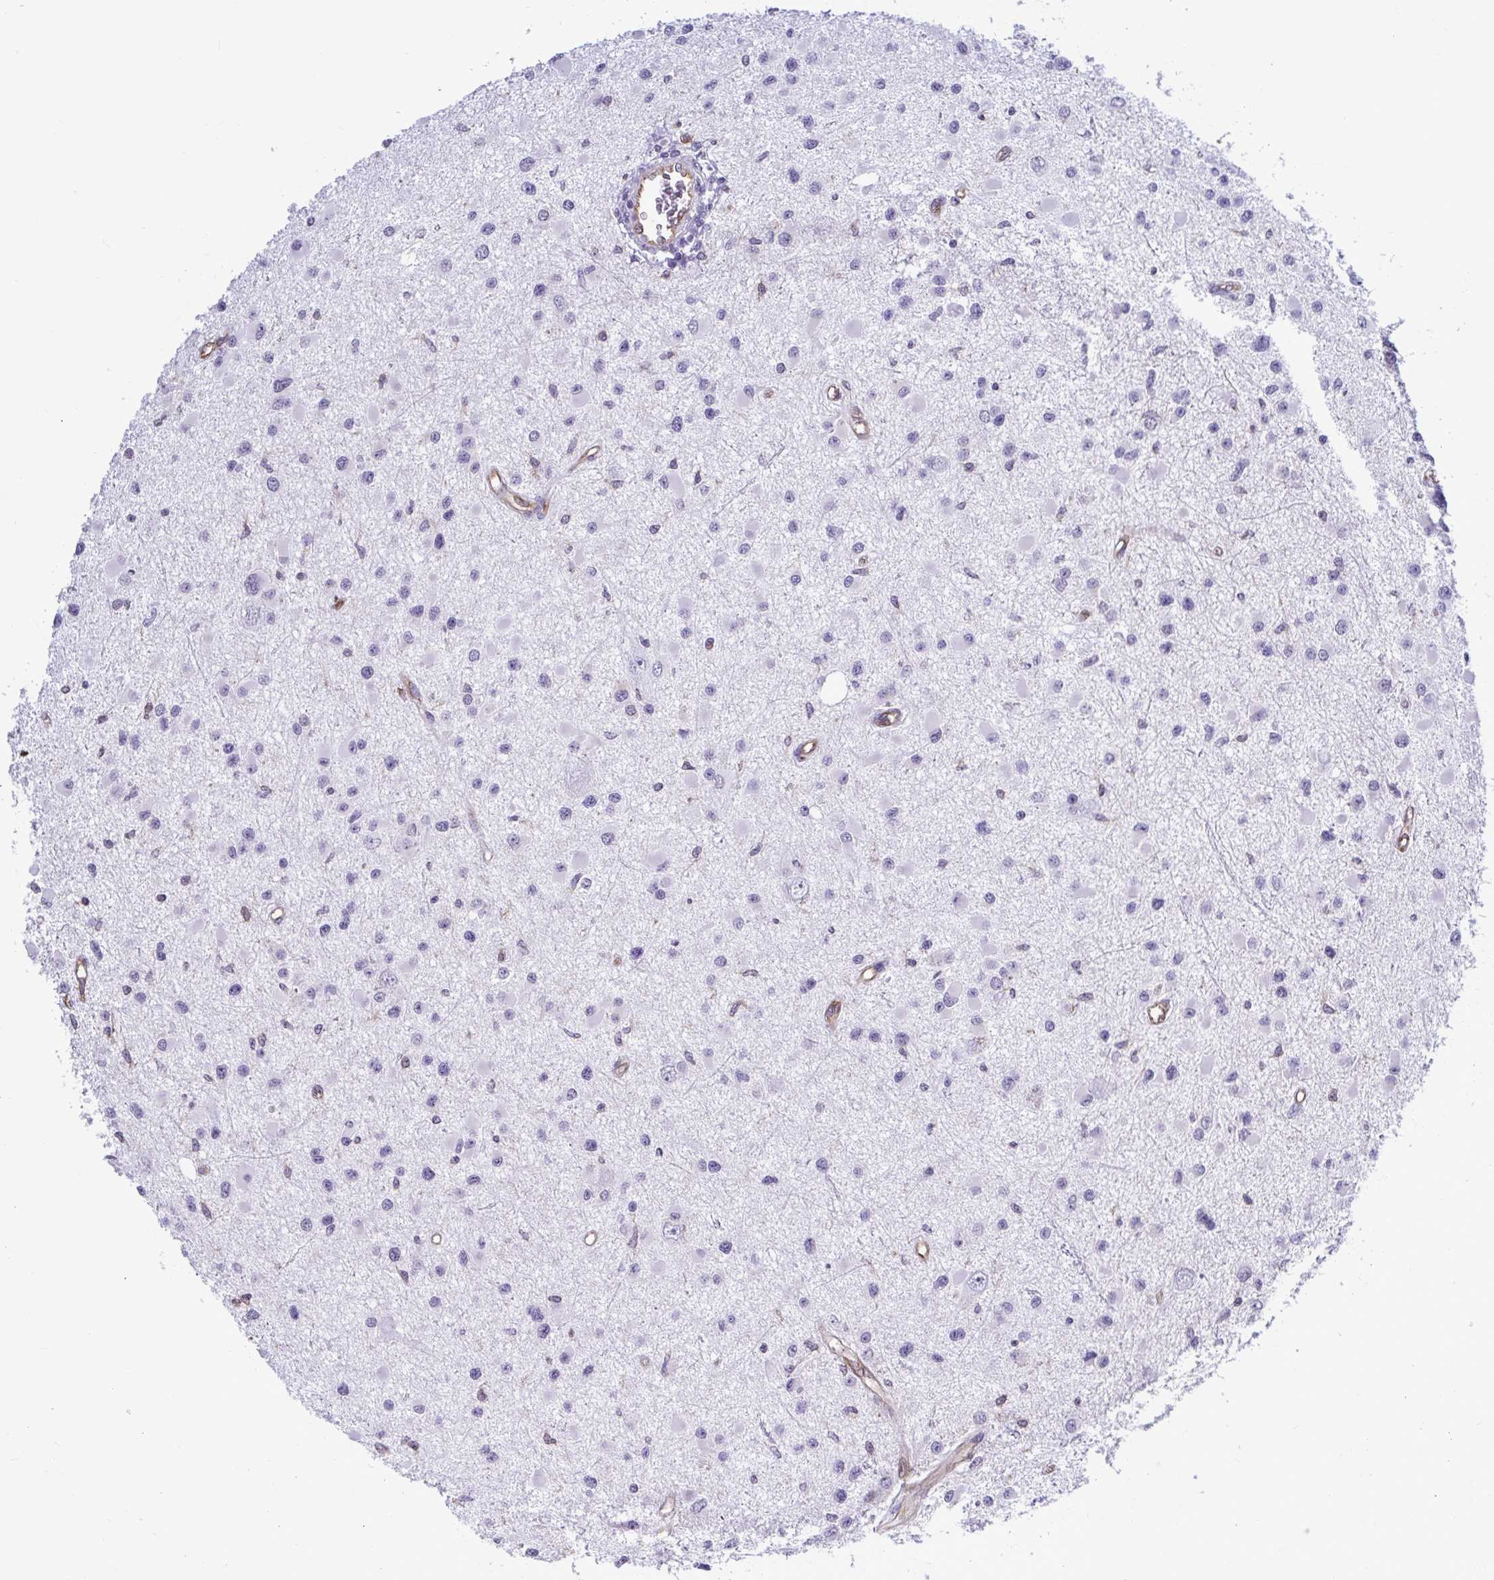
{"staining": {"intensity": "negative", "quantity": "none", "location": "none"}, "tissue": "glioma", "cell_type": "Tumor cells", "image_type": "cancer", "snomed": [{"axis": "morphology", "description": "Glioma, malignant, High grade"}, {"axis": "topography", "description": "Brain"}], "caption": "Immunohistochemistry (IHC) histopathology image of neoplastic tissue: human glioma stained with DAB demonstrates no significant protein positivity in tumor cells.", "gene": "EML1", "patient": {"sex": "male", "age": 54}}